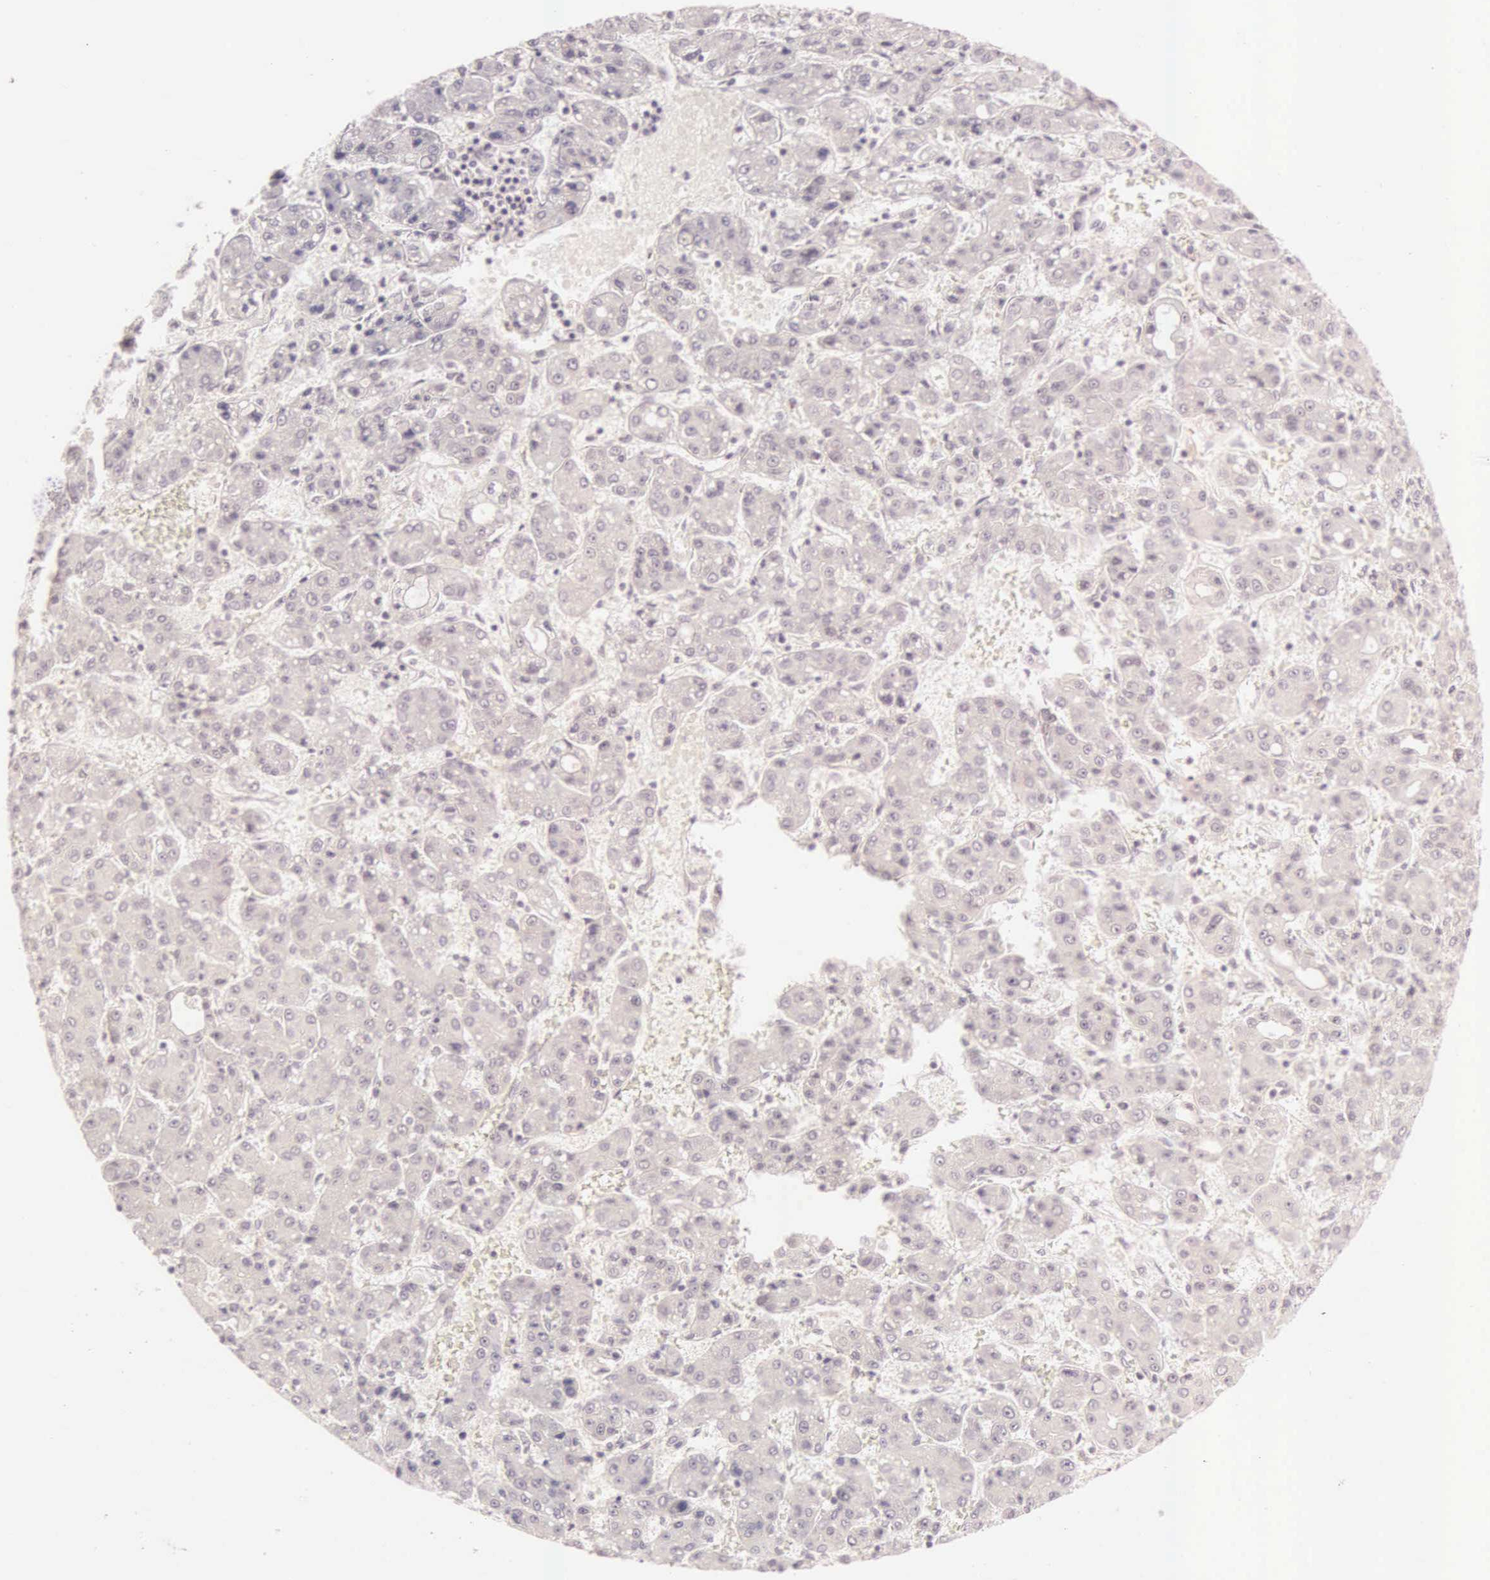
{"staining": {"intensity": "weak", "quantity": ">75%", "location": "cytoplasmic/membranous"}, "tissue": "liver cancer", "cell_type": "Tumor cells", "image_type": "cancer", "snomed": [{"axis": "morphology", "description": "Carcinoma, Hepatocellular, NOS"}, {"axis": "topography", "description": "Liver"}], "caption": "Liver cancer tissue exhibits weak cytoplasmic/membranous staining in about >75% of tumor cells, visualized by immunohistochemistry. Immunohistochemistry stains the protein in brown and the nuclei are stained blue.", "gene": "CEP170B", "patient": {"sex": "male", "age": 69}}